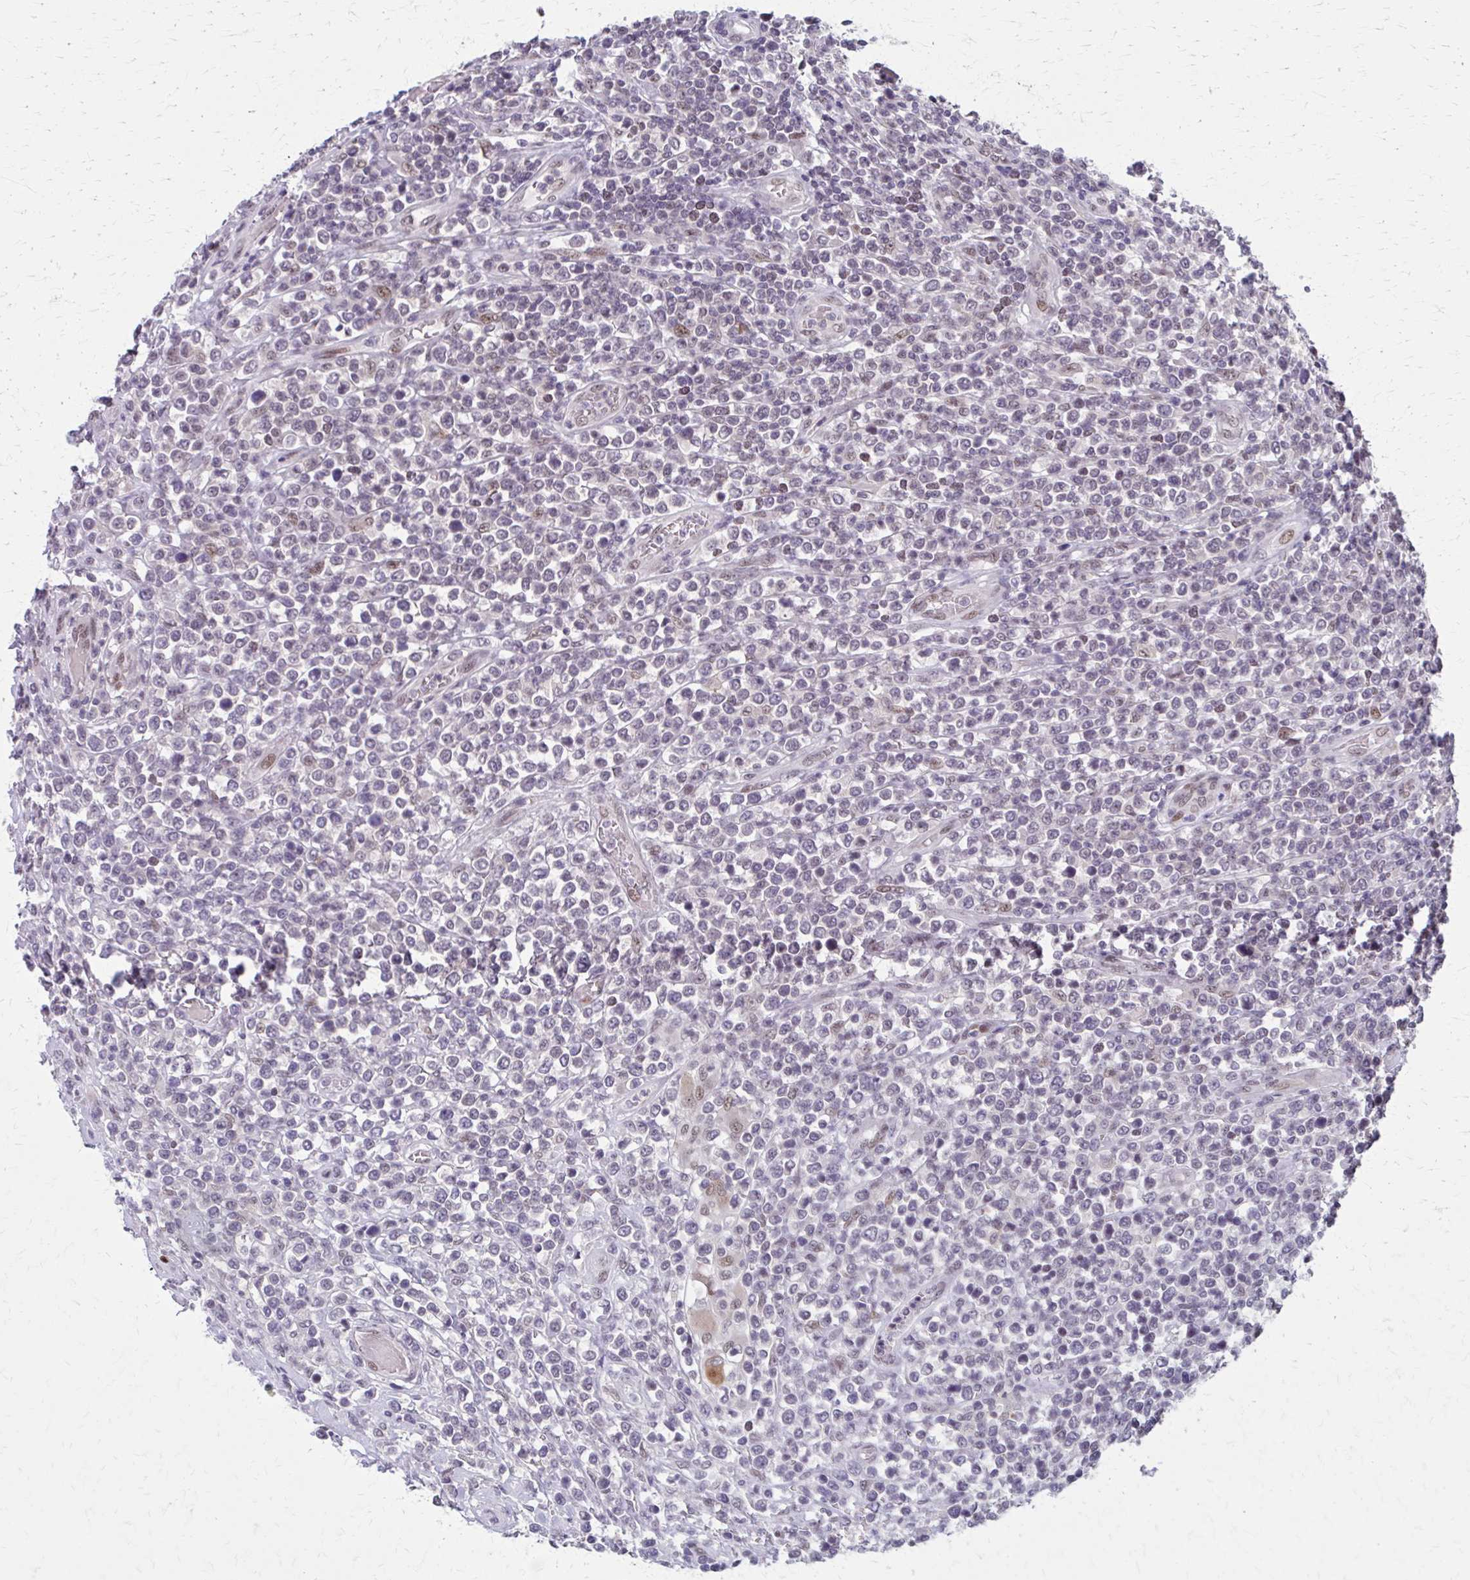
{"staining": {"intensity": "negative", "quantity": "none", "location": "none"}, "tissue": "lymphoma", "cell_type": "Tumor cells", "image_type": "cancer", "snomed": [{"axis": "morphology", "description": "Malignant lymphoma, non-Hodgkin's type, High grade"}, {"axis": "topography", "description": "Soft tissue"}], "caption": "Immunohistochemistry photomicrograph of neoplastic tissue: malignant lymphoma, non-Hodgkin's type (high-grade) stained with DAB displays no significant protein positivity in tumor cells. The staining is performed using DAB (3,3'-diaminobenzidine) brown chromogen with nuclei counter-stained in using hematoxylin.", "gene": "SETBP1", "patient": {"sex": "female", "age": 56}}